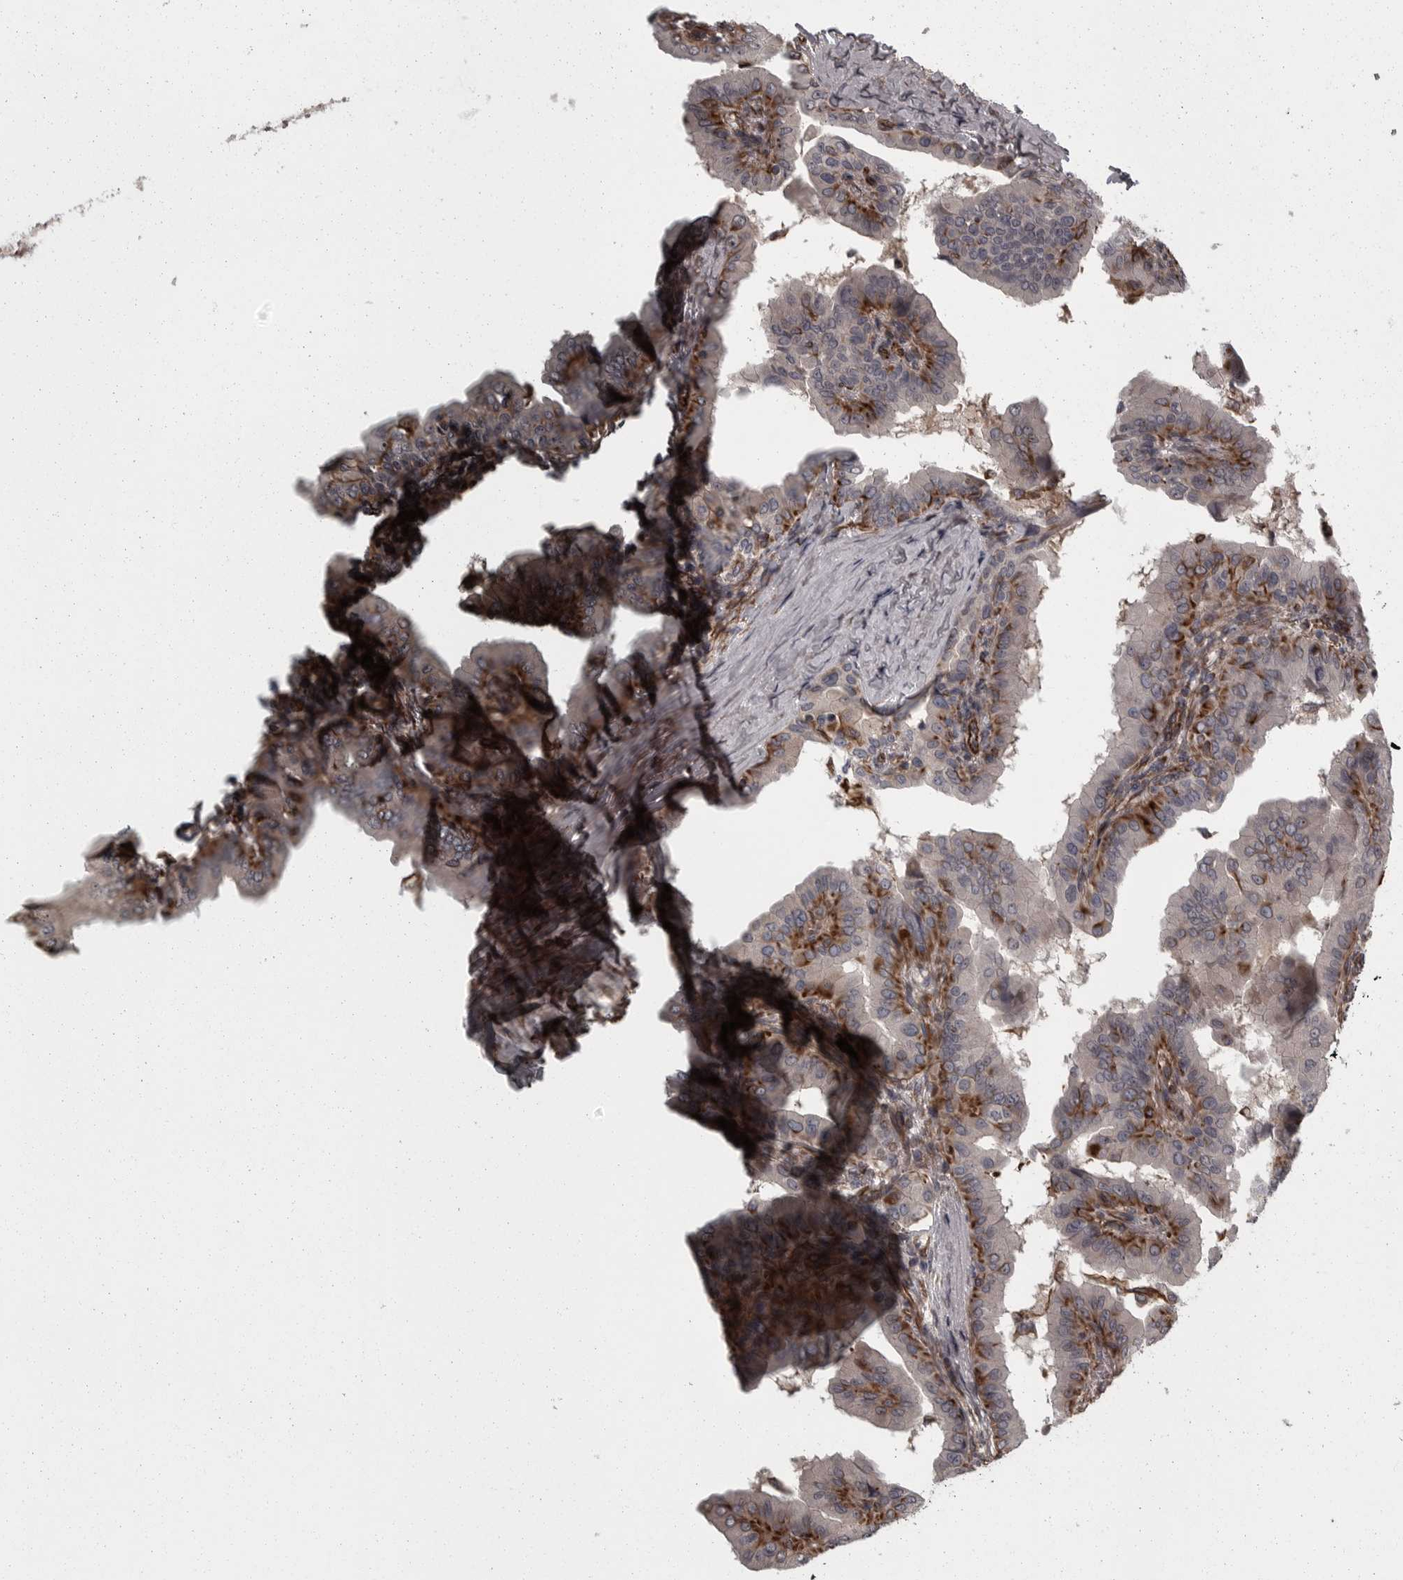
{"staining": {"intensity": "moderate", "quantity": "25%-75%", "location": "cytoplasmic/membranous"}, "tissue": "thyroid cancer", "cell_type": "Tumor cells", "image_type": "cancer", "snomed": [{"axis": "morphology", "description": "Papillary adenocarcinoma, NOS"}, {"axis": "topography", "description": "Thyroid gland"}], "caption": "A high-resolution micrograph shows IHC staining of thyroid cancer, which reveals moderate cytoplasmic/membranous positivity in about 25%-75% of tumor cells.", "gene": "FAAP100", "patient": {"sex": "male", "age": 33}}